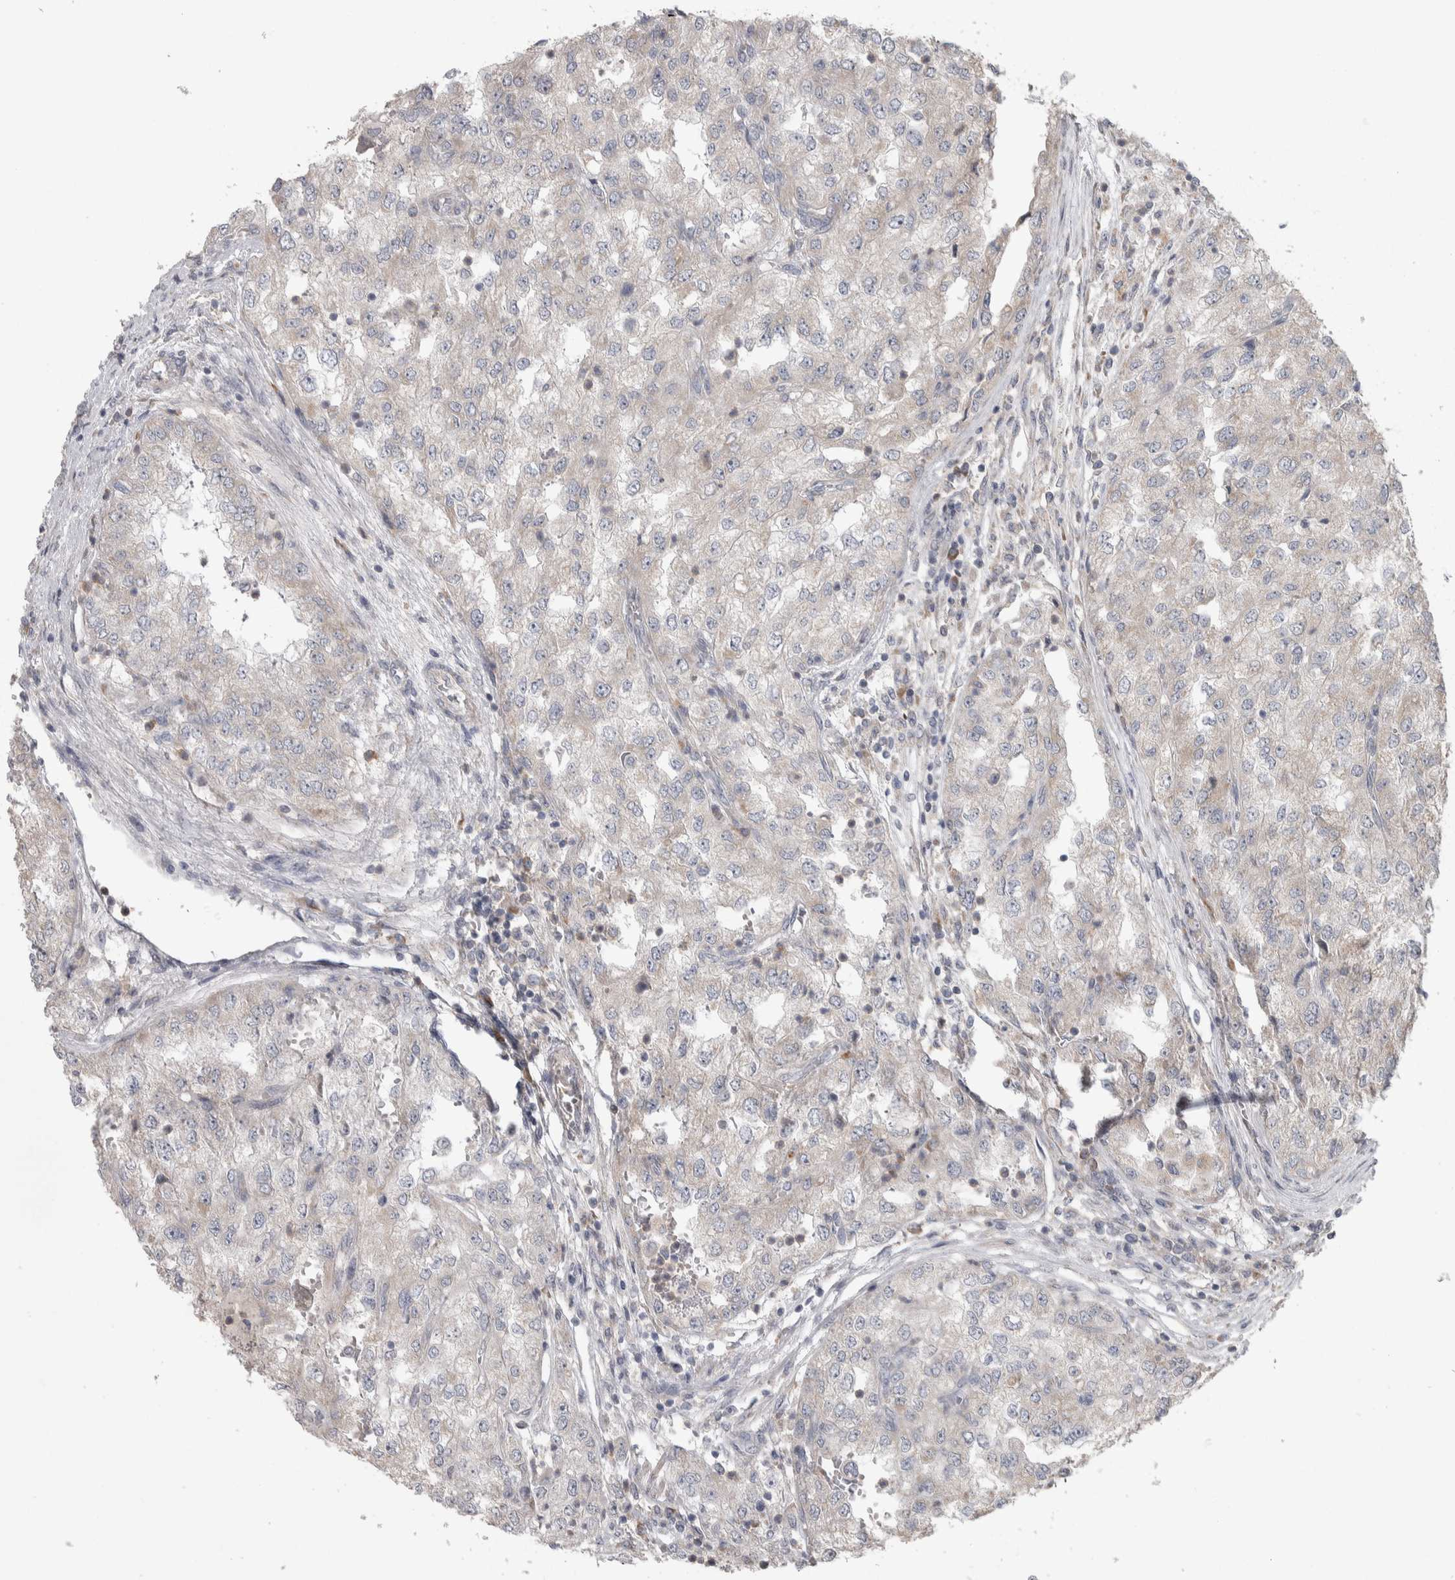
{"staining": {"intensity": "weak", "quantity": "<25%", "location": "cytoplasmic/membranous"}, "tissue": "renal cancer", "cell_type": "Tumor cells", "image_type": "cancer", "snomed": [{"axis": "morphology", "description": "Adenocarcinoma, NOS"}, {"axis": "topography", "description": "Kidney"}], "caption": "This histopathology image is of renal cancer stained with immunohistochemistry (IHC) to label a protein in brown with the nuclei are counter-stained blue. There is no expression in tumor cells.", "gene": "SRP68", "patient": {"sex": "female", "age": 54}}